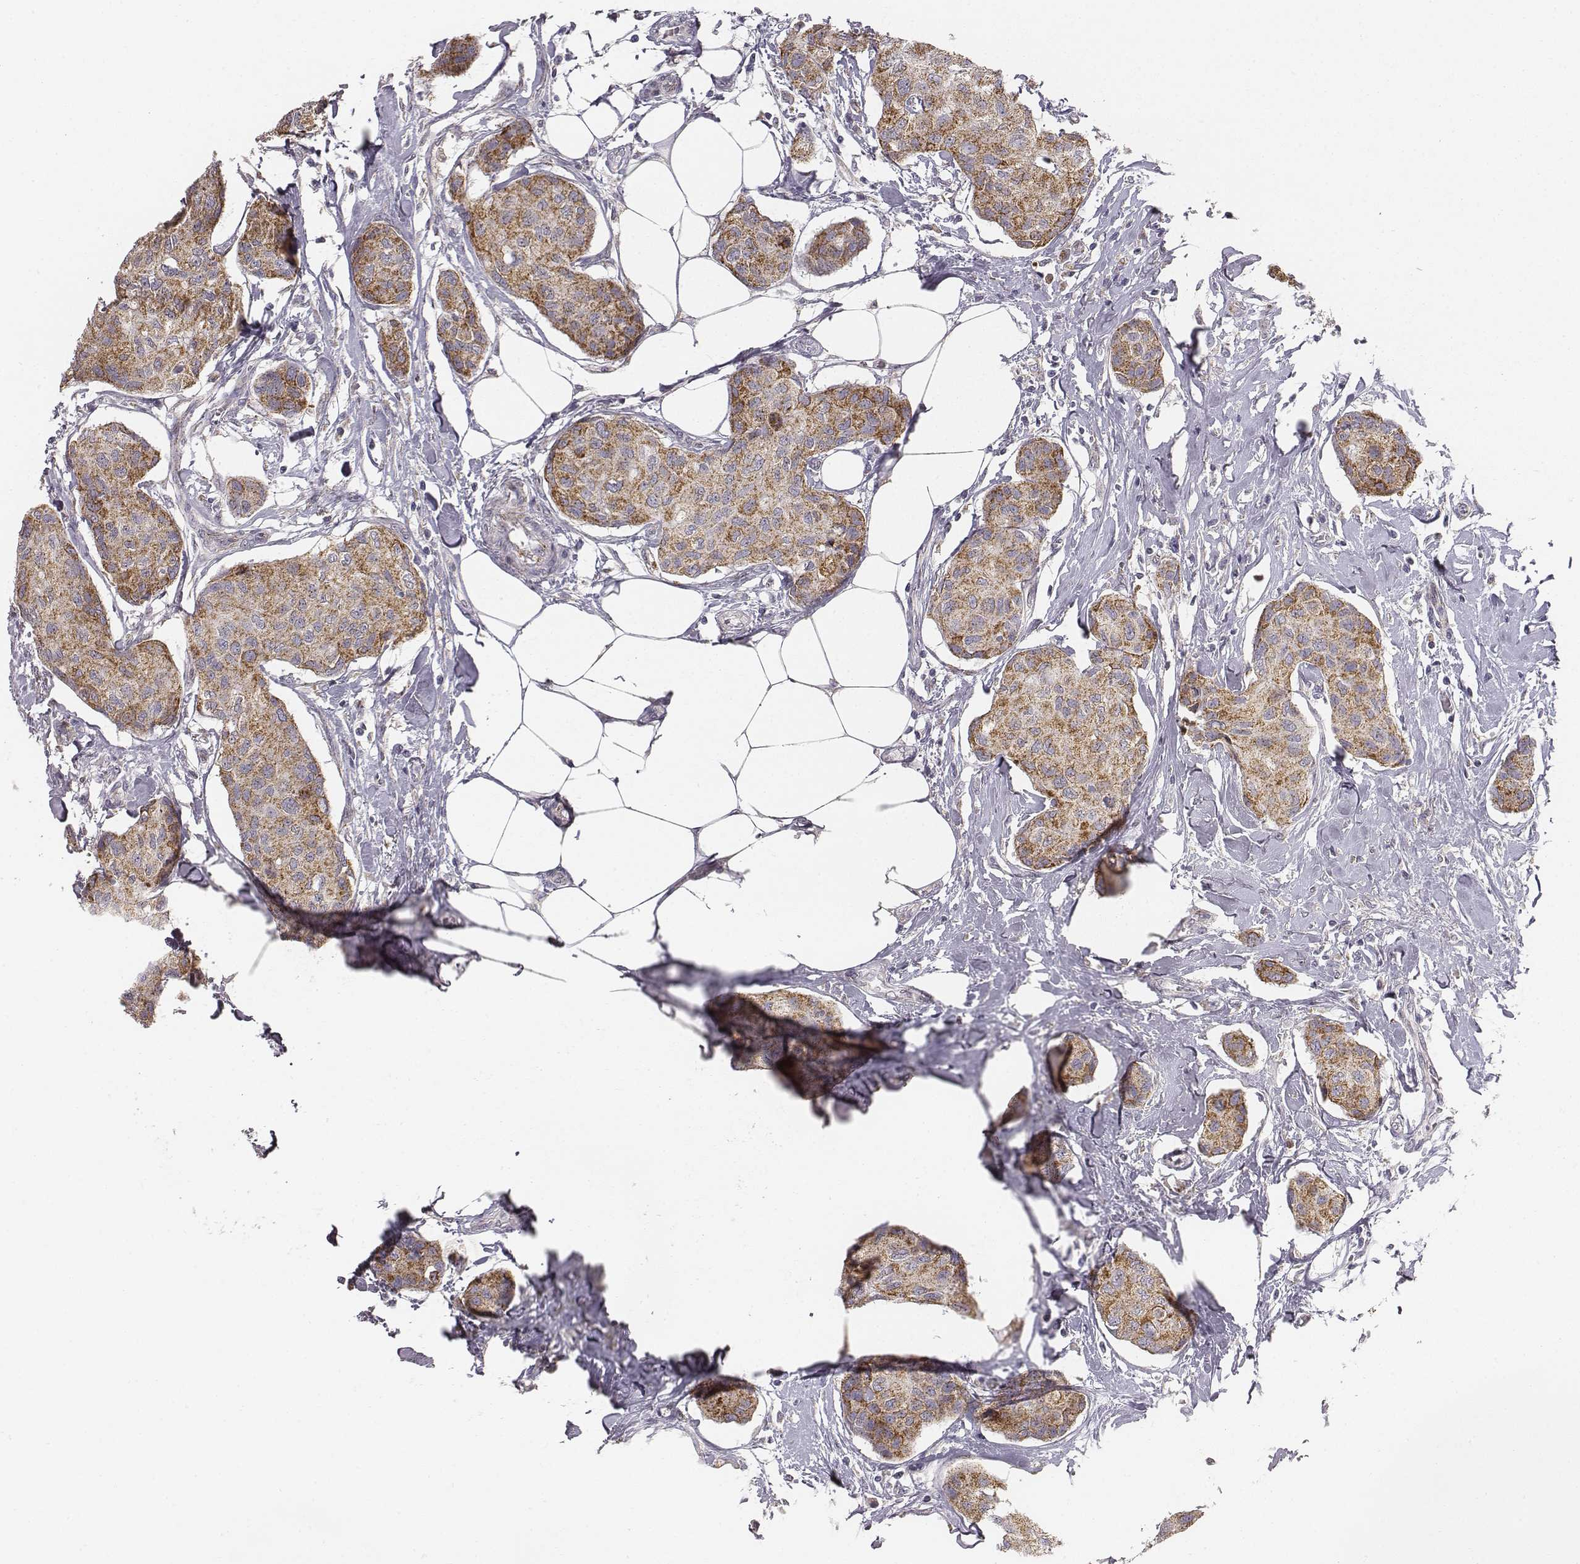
{"staining": {"intensity": "moderate", "quantity": ">75%", "location": "cytoplasmic/membranous"}, "tissue": "breast cancer", "cell_type": "Tumor cells", "image_type": "cancer", "snomed": [{"axis": "morphology", "description": "Duct carcinoma"}, {"axis": "topography", "description": "Breast"}], "caption": "Breast invasive ductal carcinoma tissue reveals moderate cytoplasmic/membranous positivity in approximately >75% of tumor cells, visualized by immunohistochemistry.", "gene": "ABCD3", "patient": {"sex": "female", "age": 80}}